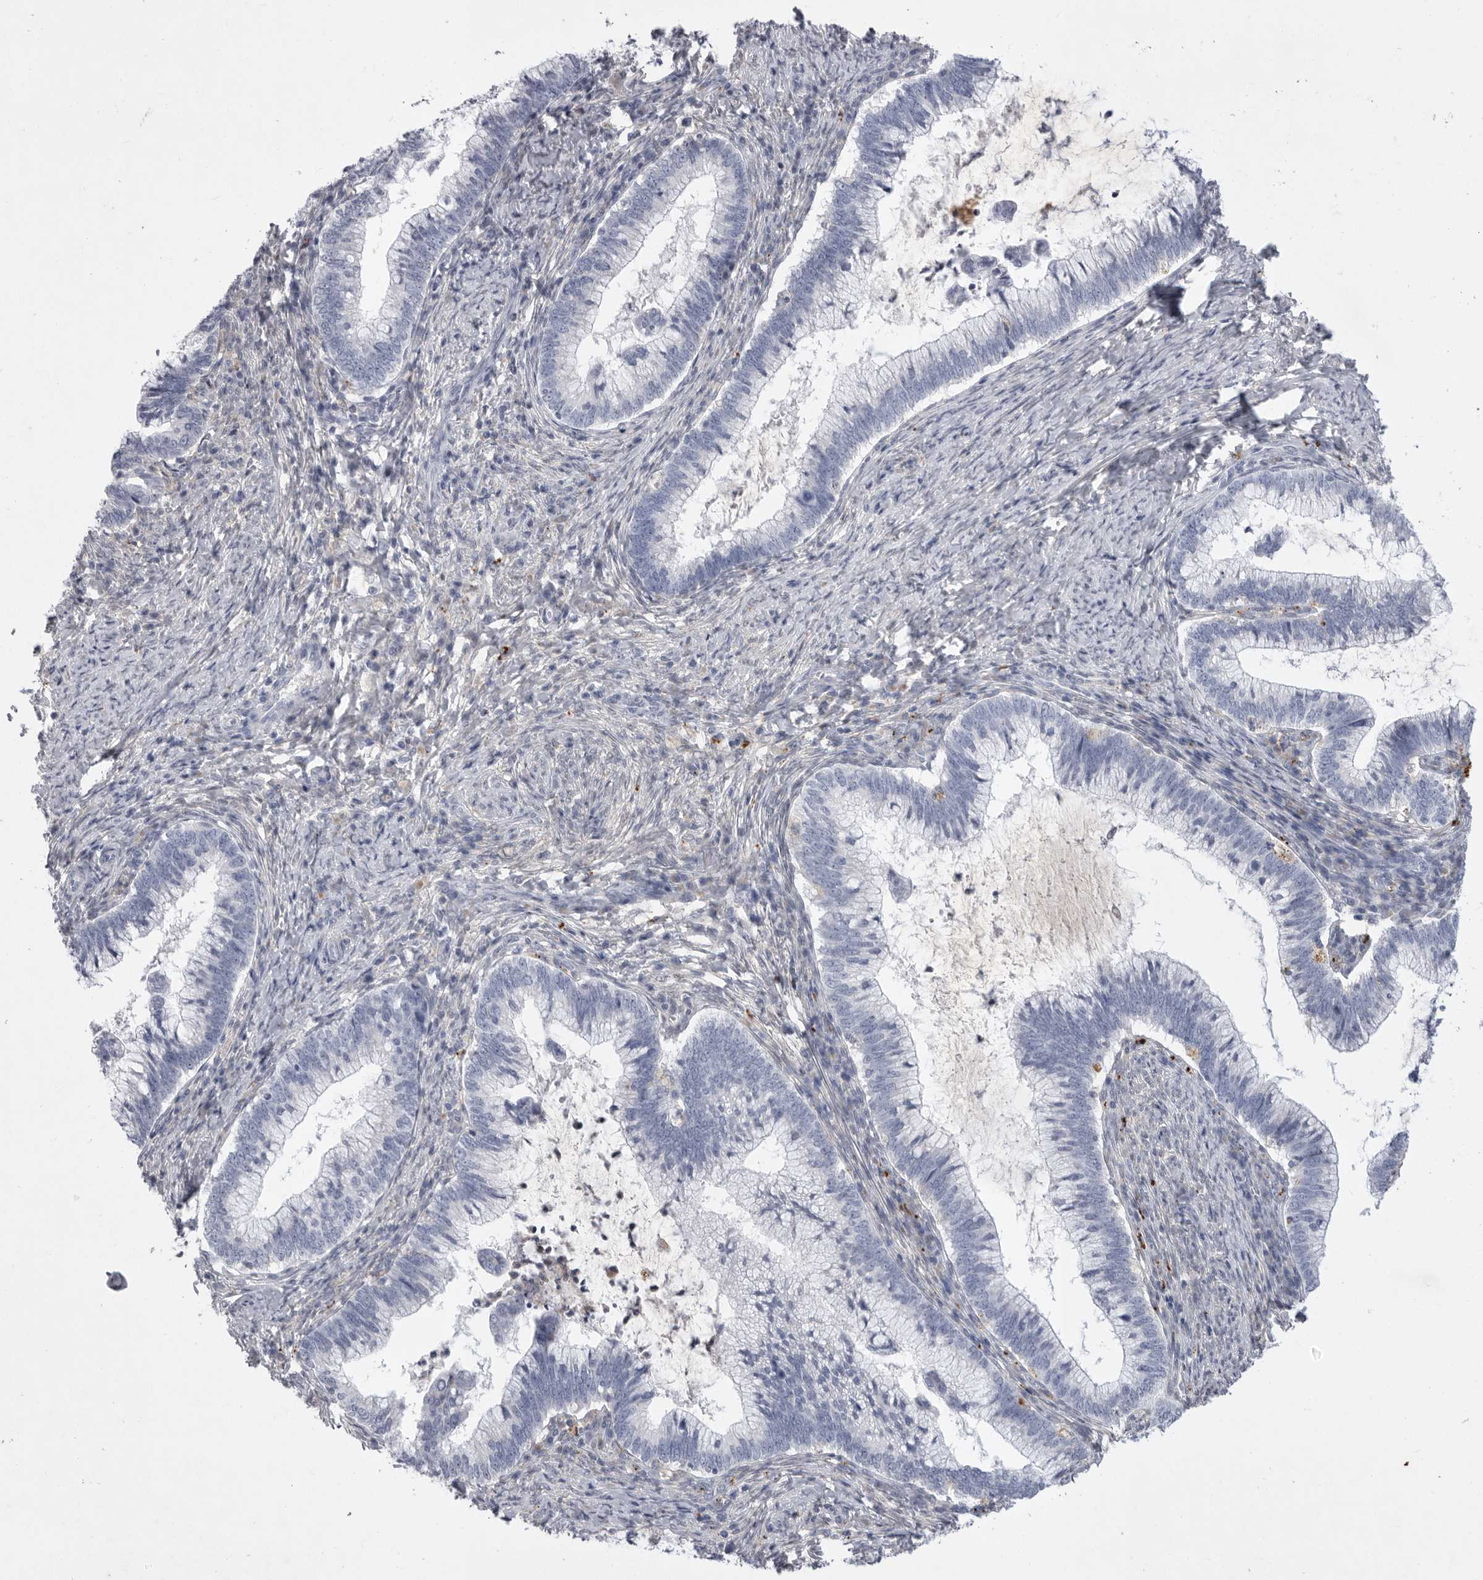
{"staining": {"intensity": "negative", "quantity": "none", "location": "none"}, "tissue": "cervical cancer", "cell_type": "Tumor cells", "image_type": "cancer", "snomed": [{"axis": "morphology", "description": "Adenocarcinoma, NOS"}, {"axis": "topography", "description": "Cervix"}], "caption": "Protein analysis of cervical cancer shows no significant staining in tumor cells.", "gene": "SIGLEC10", "patient": {"sex": "female", "age": 36}}